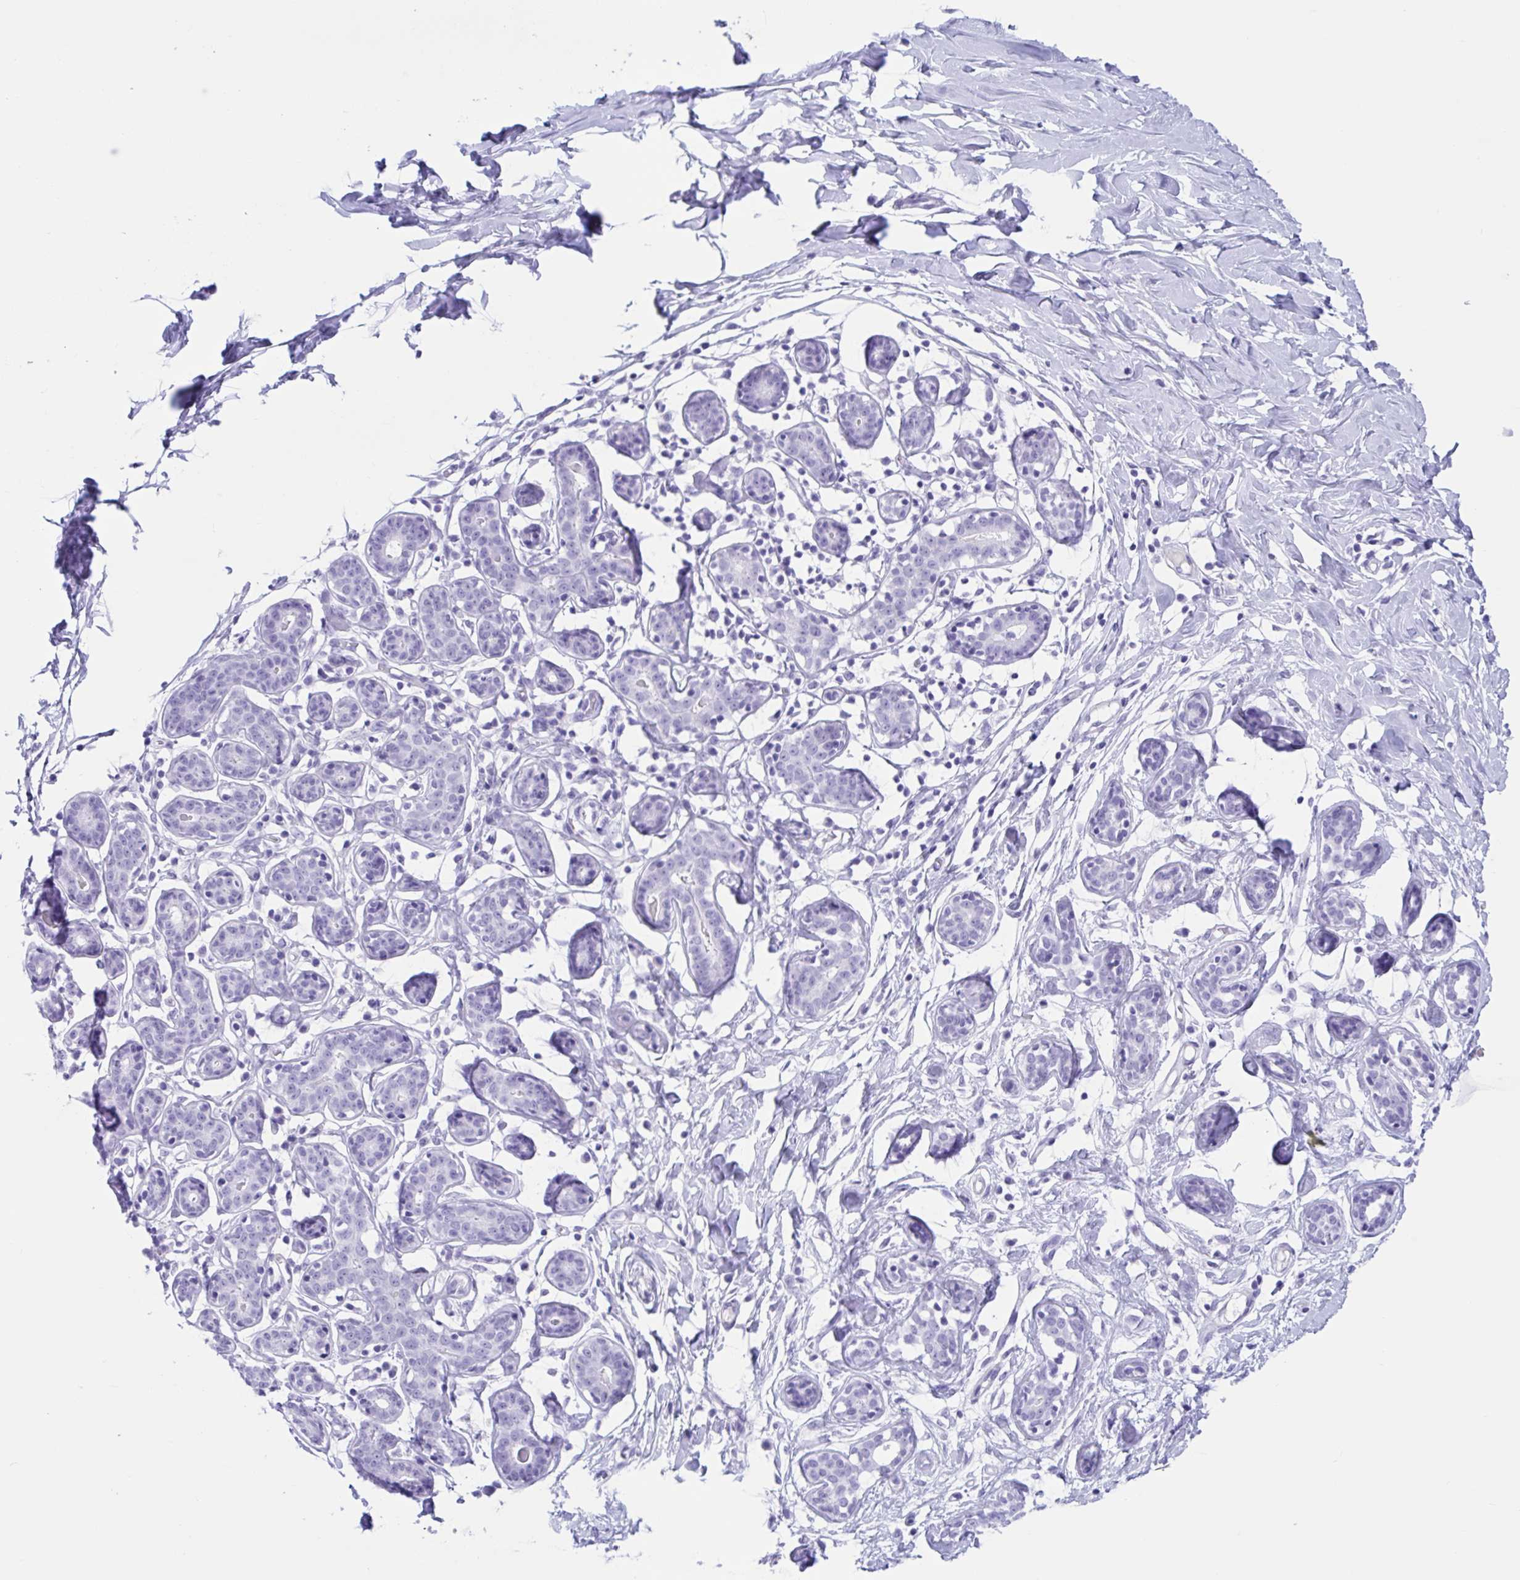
{"staining": {"intensity": "negative", "quantity": "none", "location": "none"}, "tissue": "breast", "cell_type": "Adipocytes", "image_type": "normal", "snomed": [{"axis": "morphology", "description": "Normal tissue, NOS"}, {"axis": "topography", "description": "Breast"}], "caption": "Benign breast was stained to show a protein in brown. There is no significant staining in adipocytes. The staining is performed using DAB brown chromogen with nuclei counter-stained in using hematoxylin.", "gene": "TMEM35A", "patient": {"sex": "female", "age": 27}}